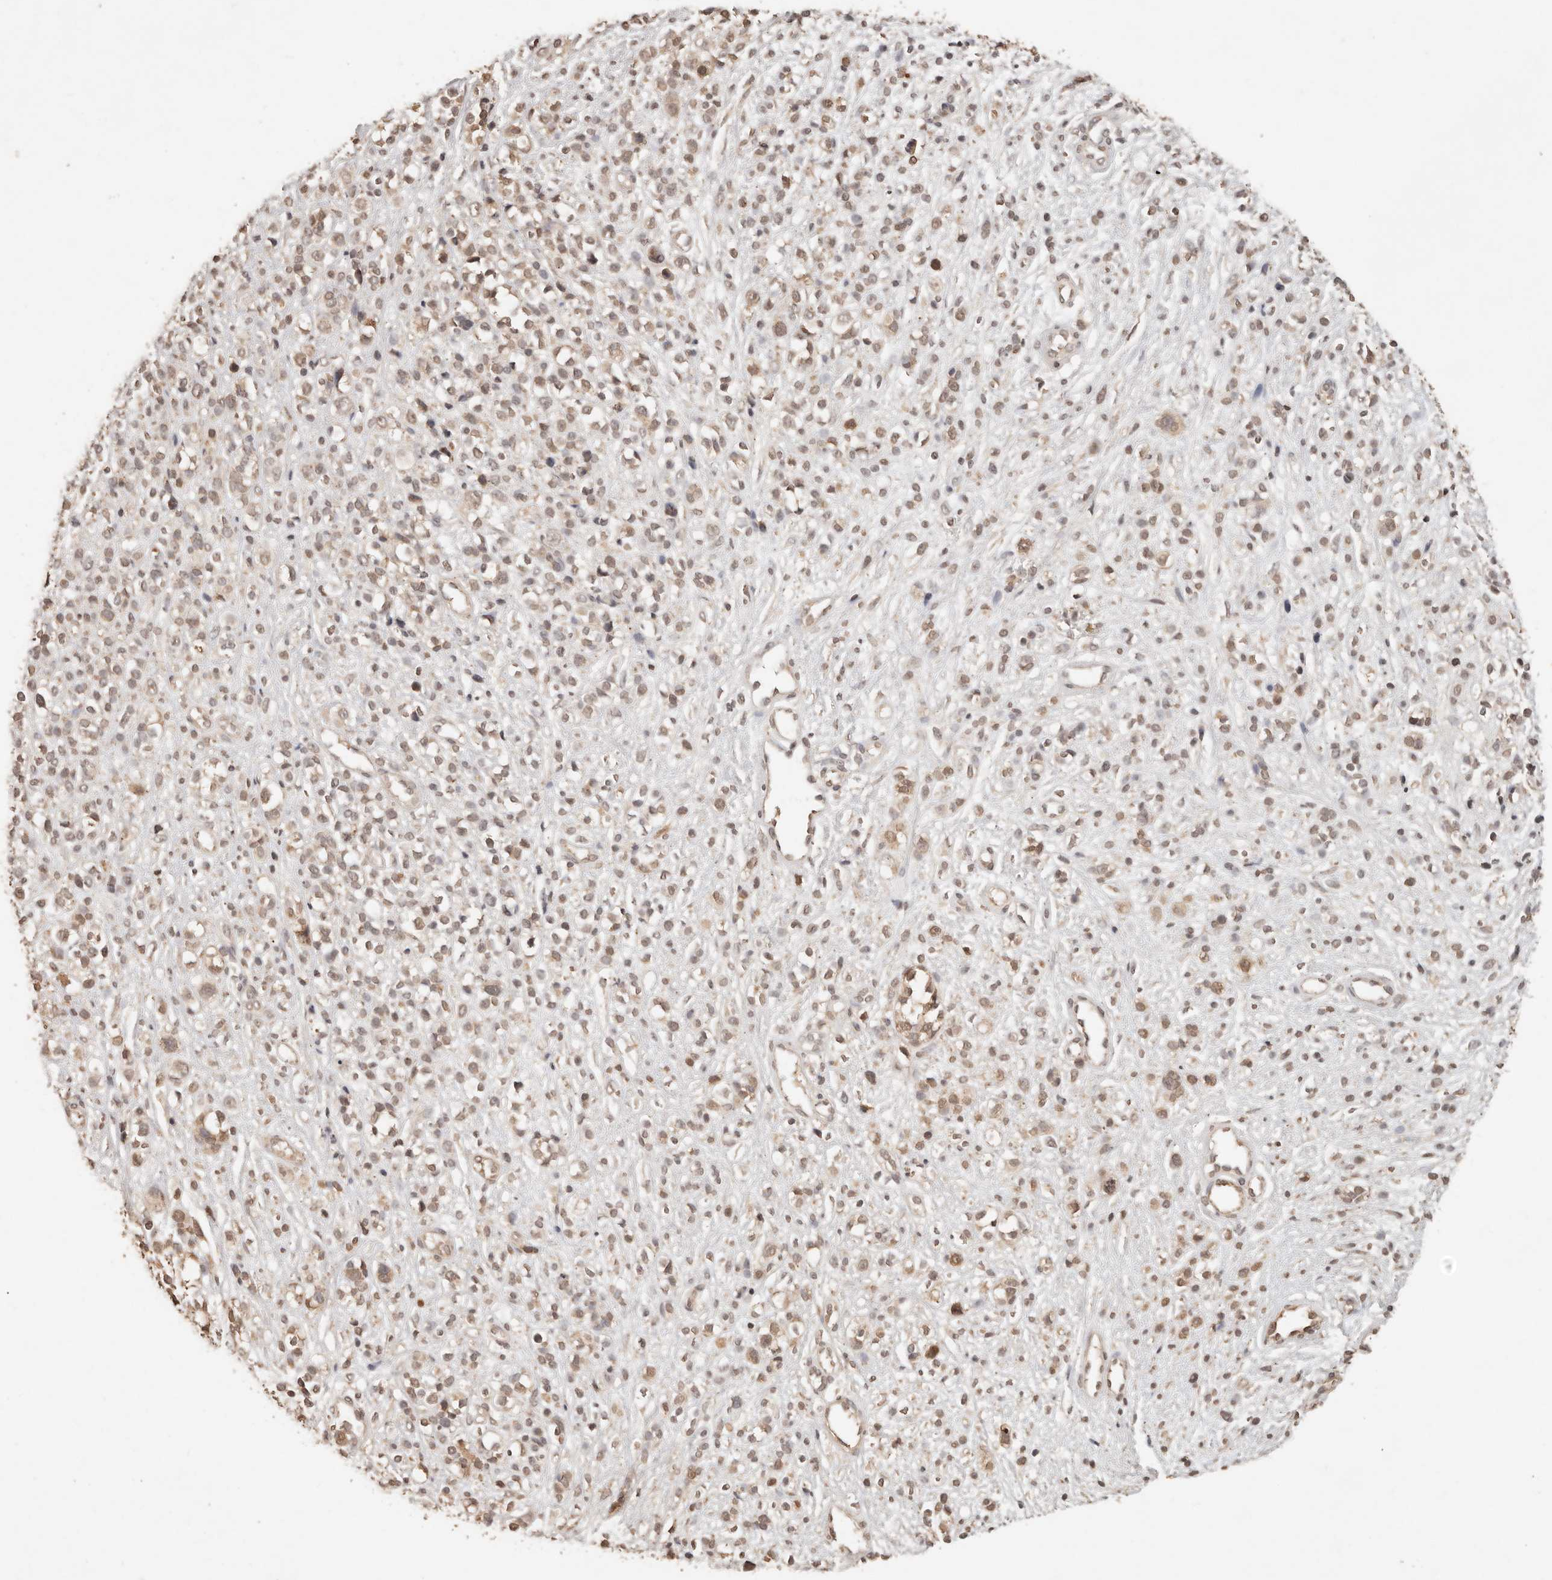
{"staining": {"intensity": "weak", "quantity": ">75%", "location": "cytoplasmic/membranous,nuclear"}, "tissue": "melanoma", "cell_type": "Tumor cells", "image_type": "cancer", "snomed": [{"axis": "morphology", "description": "Malignant melanoma, NOS"}, {"axis": "topography", "description": "Skin"}], "caption": "Melanoma stained for a protein (brown) displays weak cytoplasmic/membranous and nuclear positive expression in about >75% of tumor cells.", "gene": "LMO4", "patient": {"sex": "female", "age": 55}}